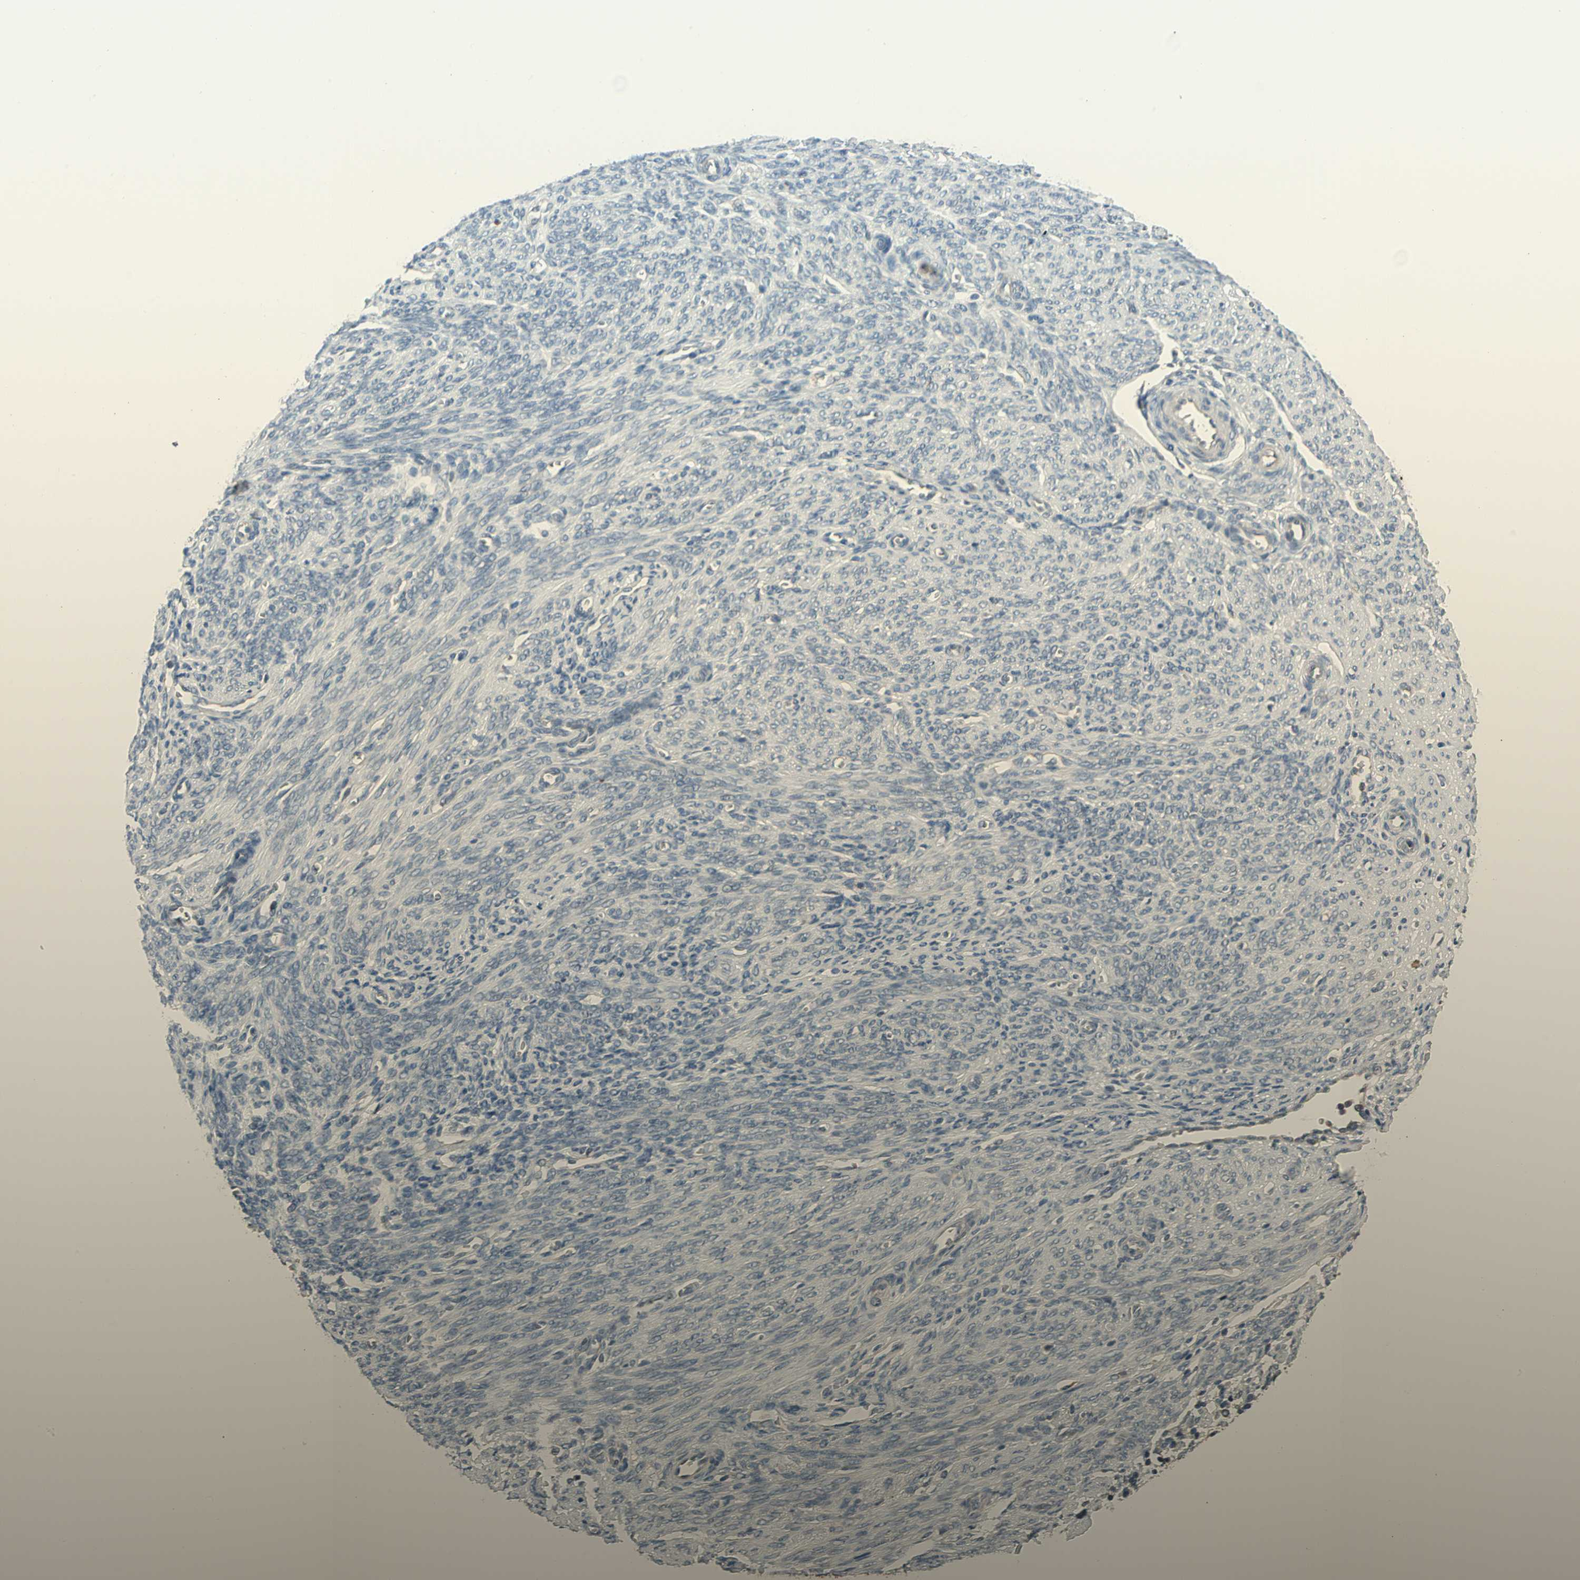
{"staining": {"intensity": "negative", "quantity": "none", "location": "none"}, "tissue": "endometrium", "cell_type": "Cells in endometrial stroma", "image_type": "normal", "snomed": [{"axis": "morphology", "description": "Normal tissue, NOS"}, {"axis": "topography", "description": "Uterus"}], "caption": "Cells in endometrial stroma show no significant protein positivity in unremarkable endometrium.", "gene": "STK40", "patient": {"sex": "female", "age": 83}}